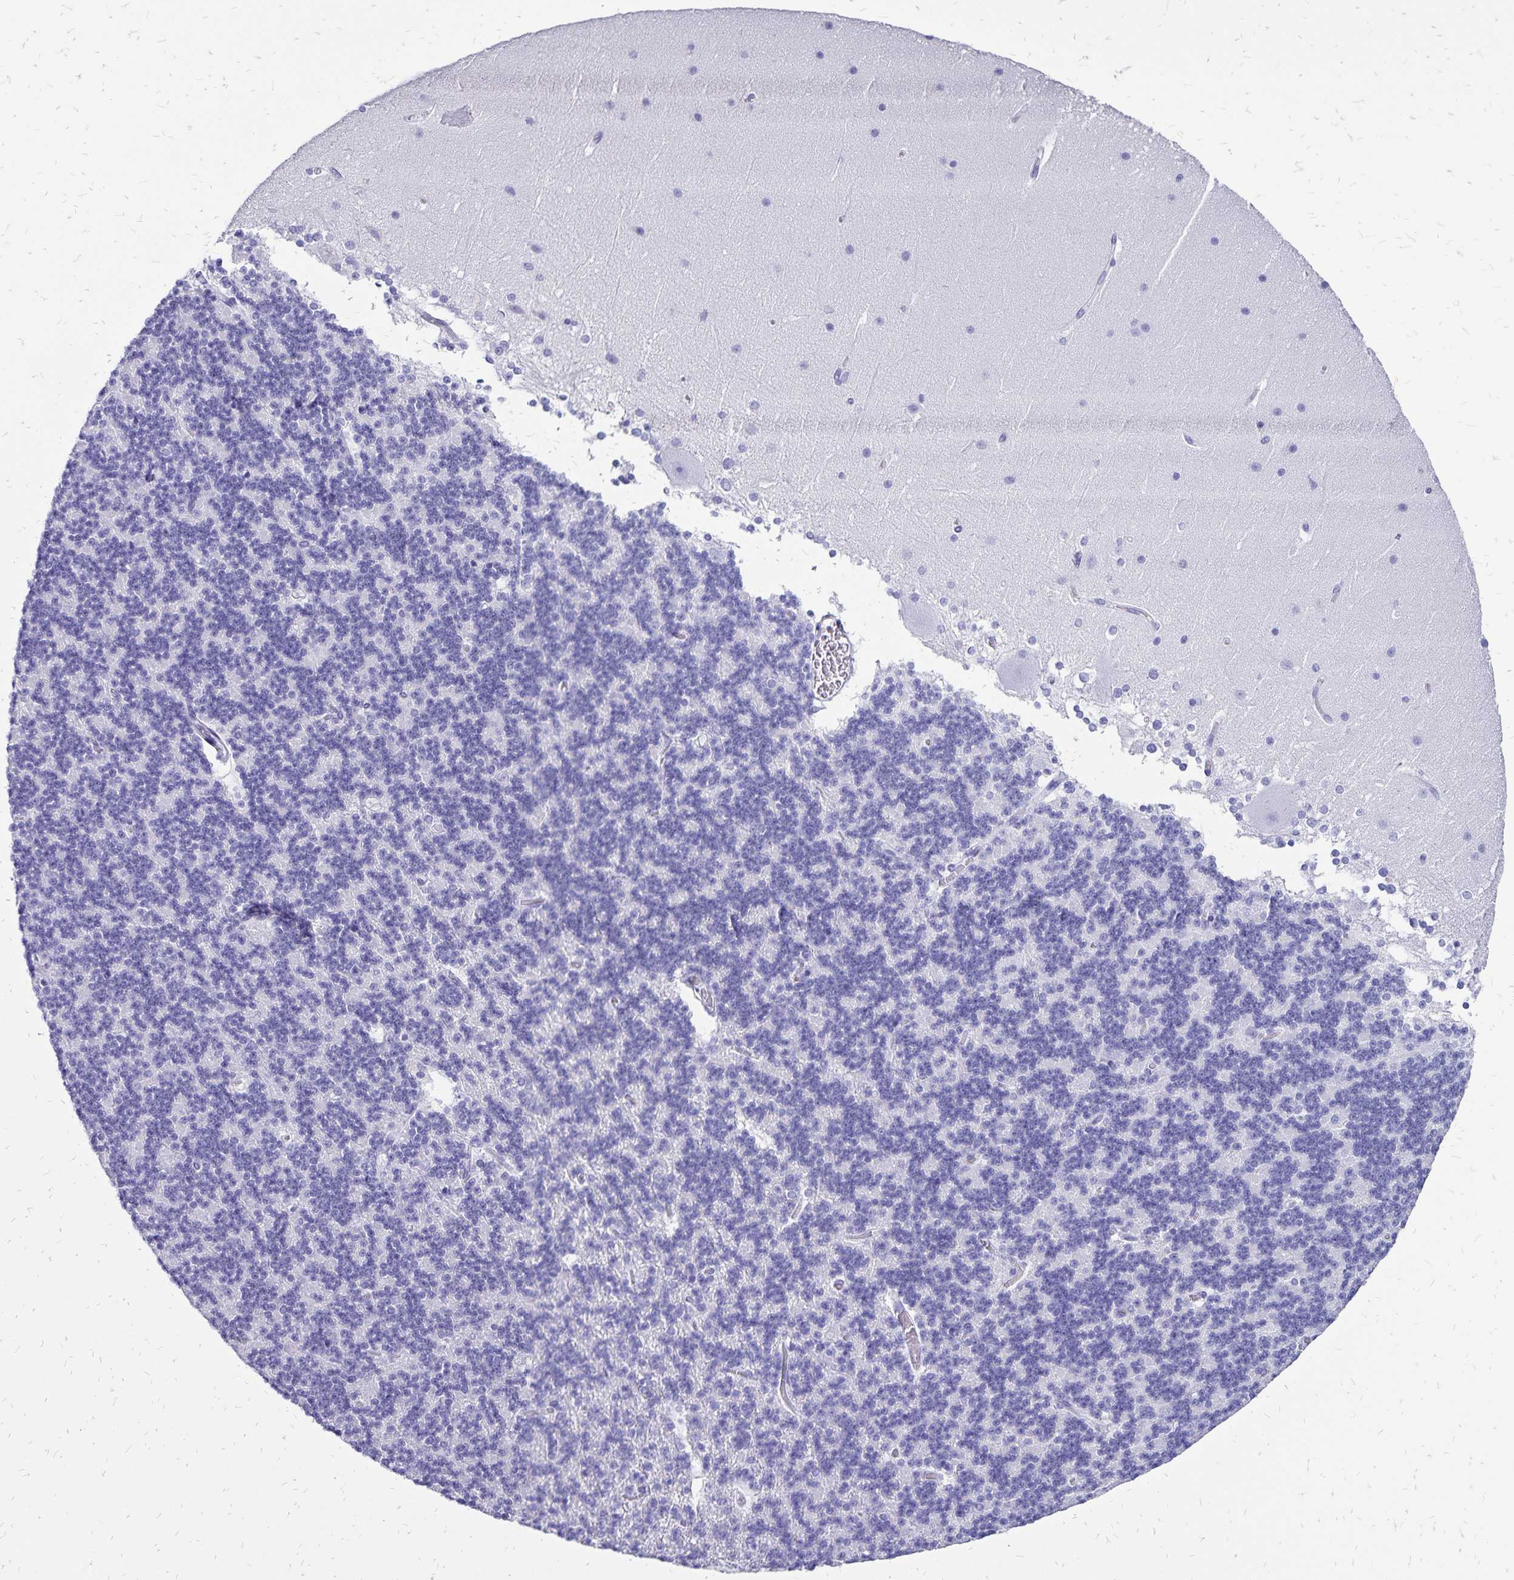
{"staining": {"intensity": "negative", "quantity": "none", "location": "none"}, "tissue": "cerebellum", "cell_type": "Cells in granular layer", "image_type": "normal", "snomed": [{"axis": "morphology", "description": "Normal tissue, NOS"}, {"axis": "topography", "description": "Cerebellum"}], "caption": "A photomicrograph of cerebellum stained for a protein exhibits no brown staining in cells in granular layer. (DAB IHC with hematoxylin counter stain).", "gene": "HMGB3", "patient": {"sex": "female", "age": 19}}